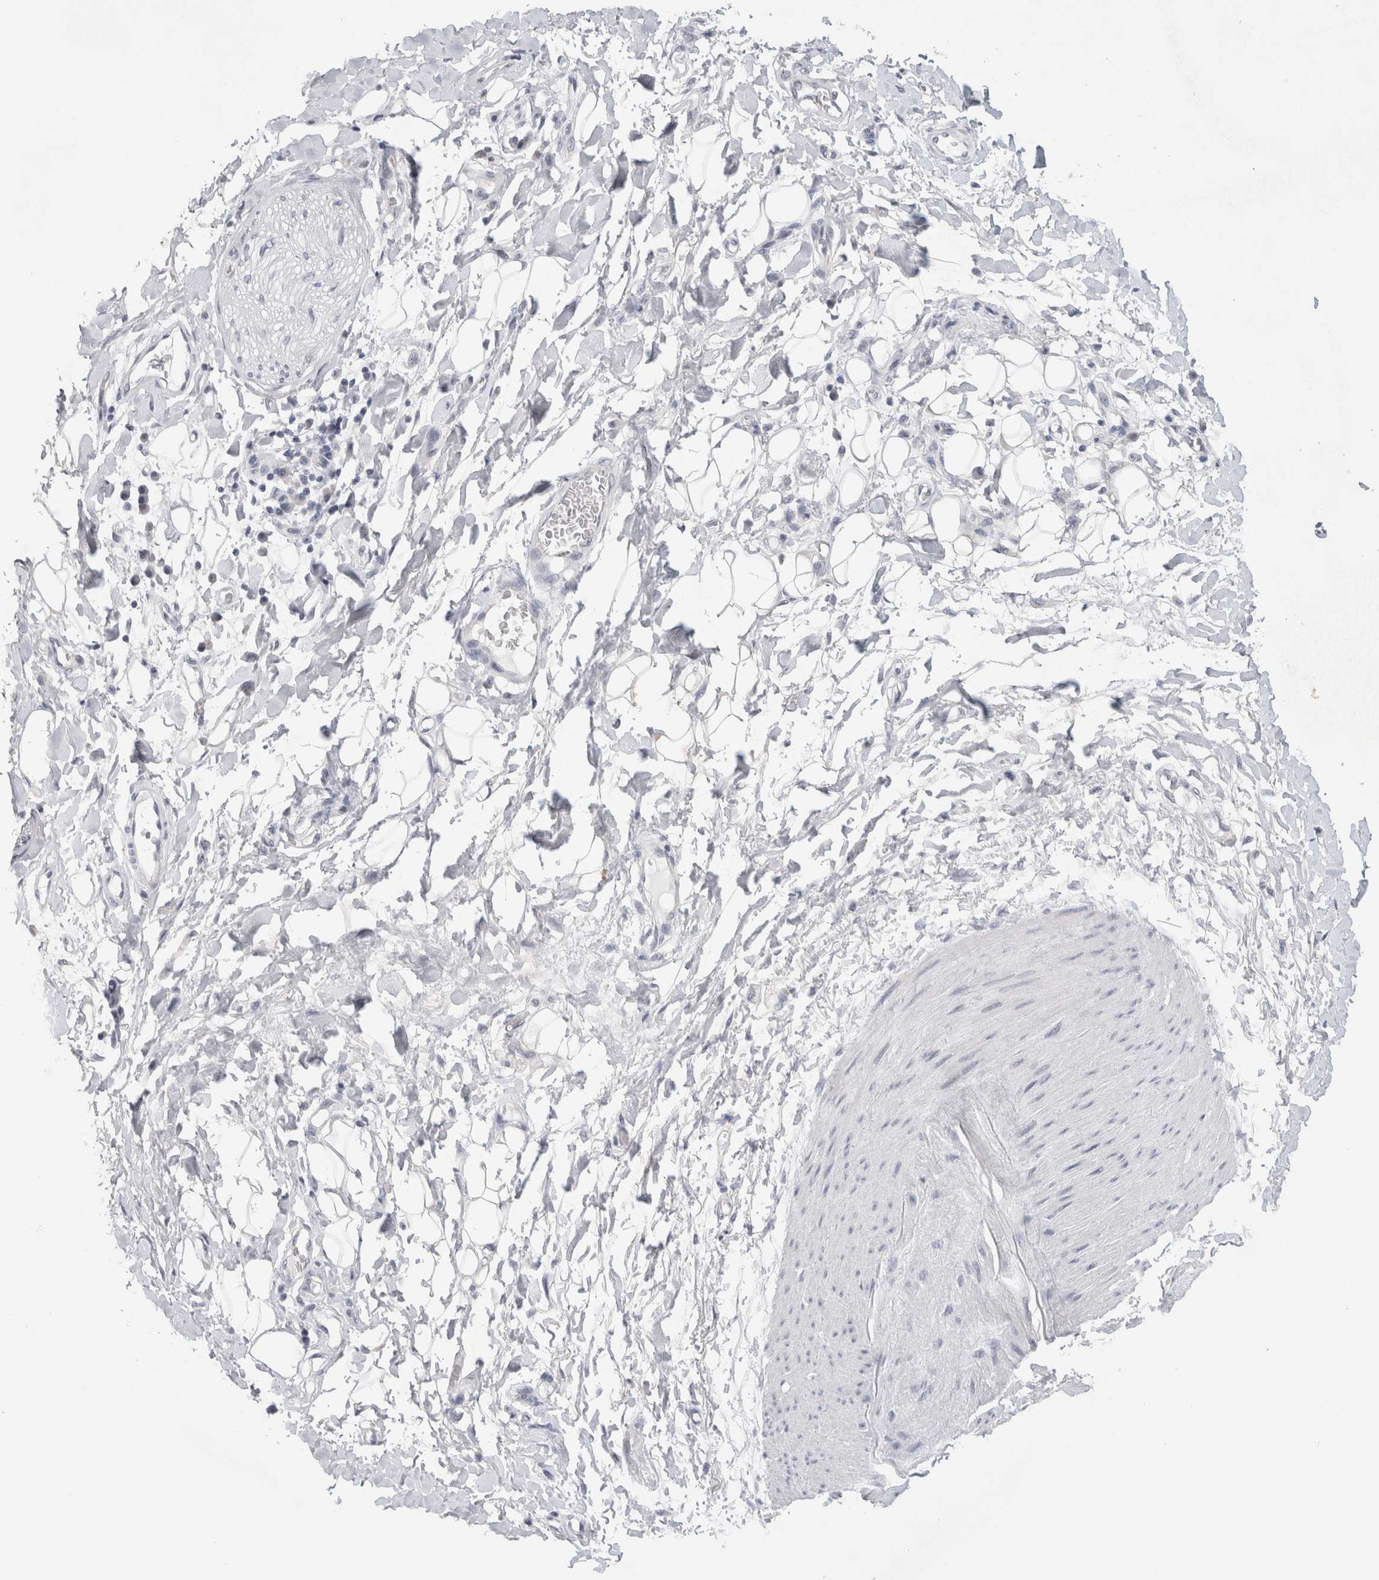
{"staining": {"intensity": "negative", "quantity": "none", "location": "none"}, "tissue": "adipose tissue", "cell_type": "Adipocytes", "image_type": "normal", "snomed": [{"axis": "morphology", "description": "Normal tissue, NOS"}, {"axis": "morphology", "description": "Adenocarcinoma, NOS"}, {"axis": "topography", "description": "Esophagus"}], "caption": "Protein analysis of normal adipose tissue exhibits no significant staining in adipocytes. (Brightfield microscopy of DAB (3,3'-diaminobenzidine) immunohistochemistry at high magnification).", "gene": "TONSL", "patient": {"sex": "male", "age": 62}}